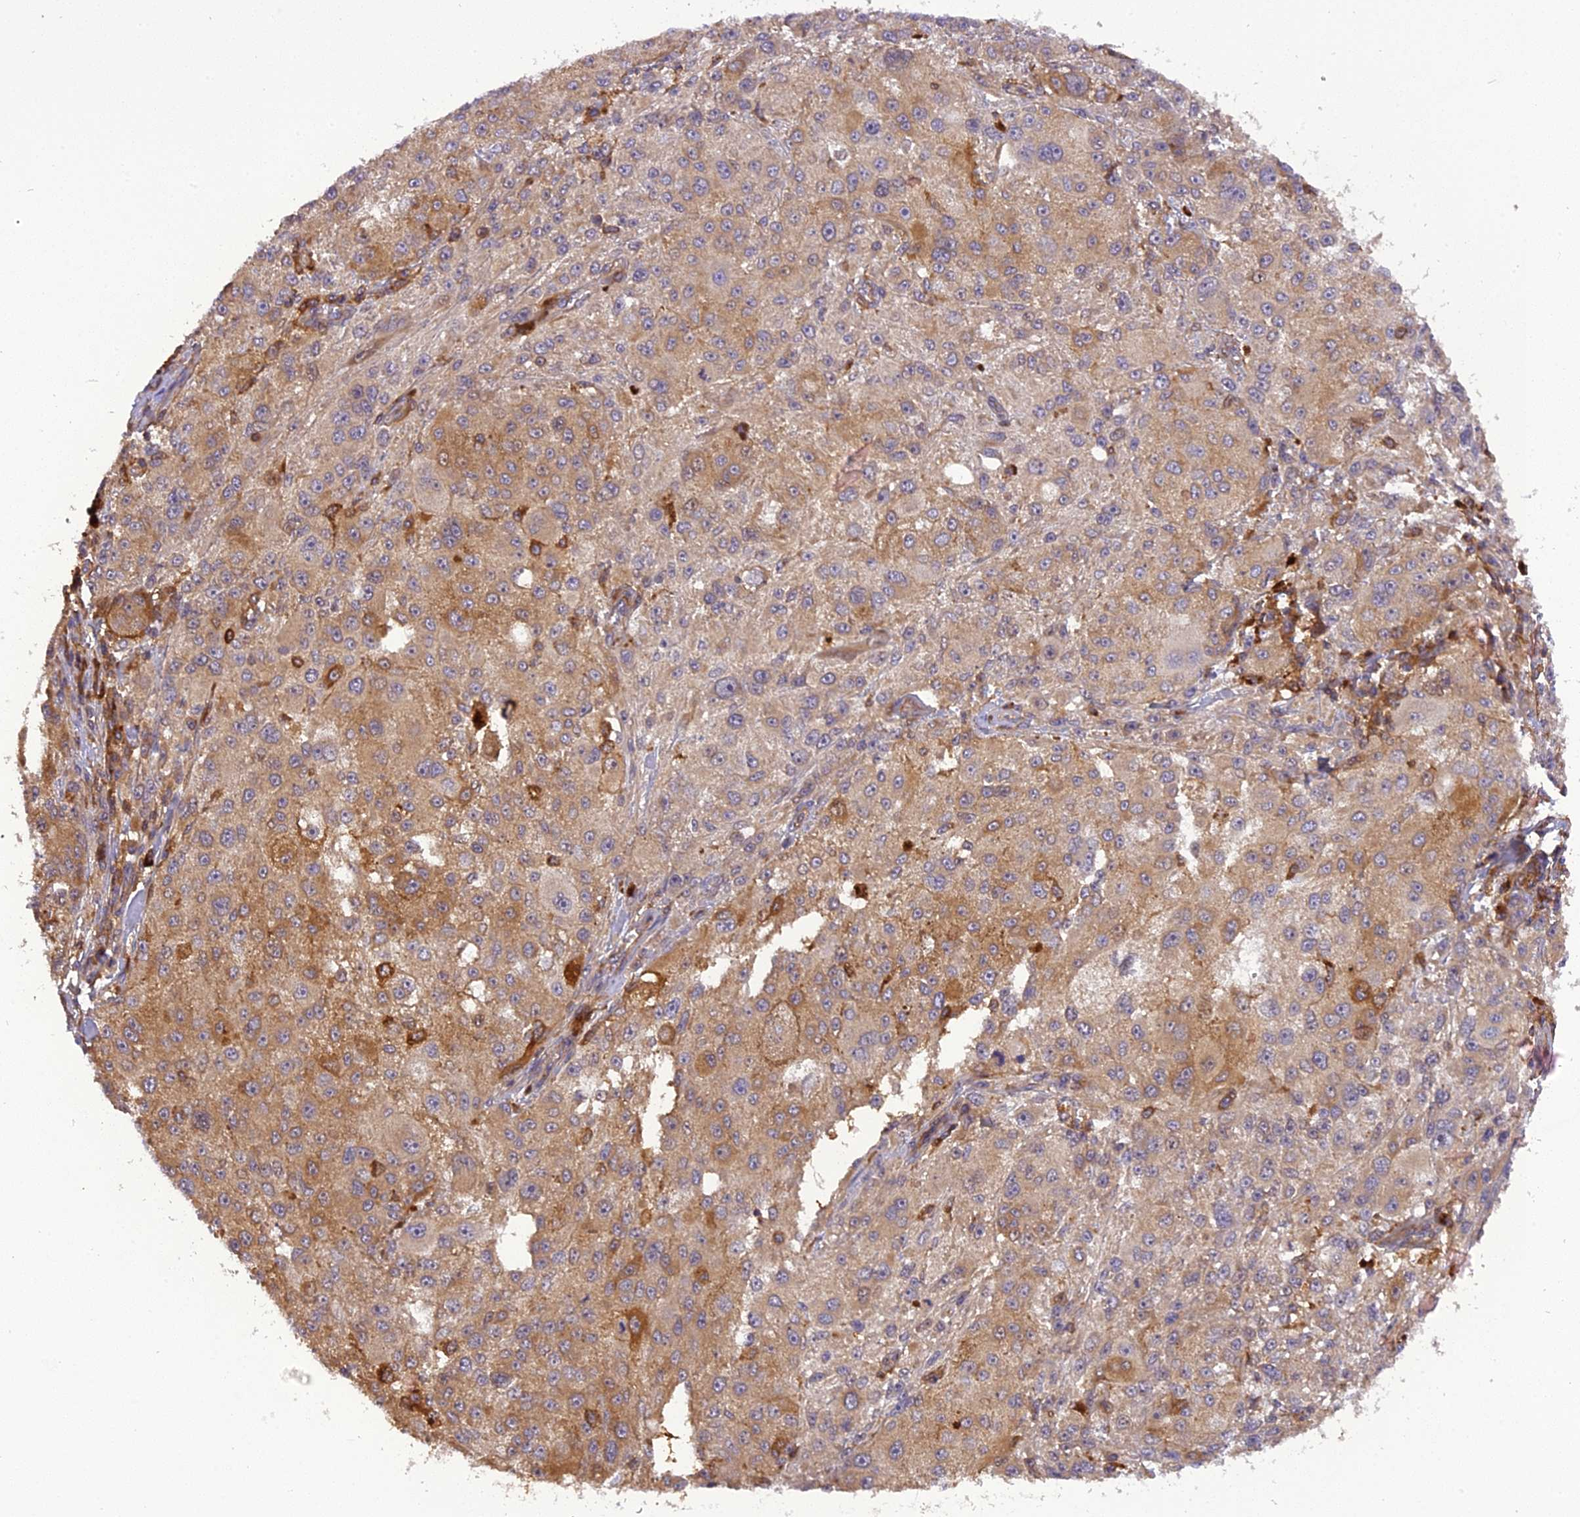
{"staining": {"intensity": "moderate", "quantity": ">75%", "location": "cytoplasmic/membranous"}, "tissue": "melanoma", "cell_type": "Tumor cells", "image_type": "cancer", "snomed": [{"axis": "morphology", "description": "Necrosis, NOS"}, {"axis": "morphology", "description": "Malignant melanoma, NOS"}, {"axis": "topography", "description": "Skin"}], "caption": "Protein analysis of melanoma tissue displays moderate cytoplasmic/membranous positivity in about >75% of tumor cells. (DAB IHC, brown staining for protein, blue staining for nuclei).", "gene": "STOML1", "patient": {"sex": "female", "age": 87}}